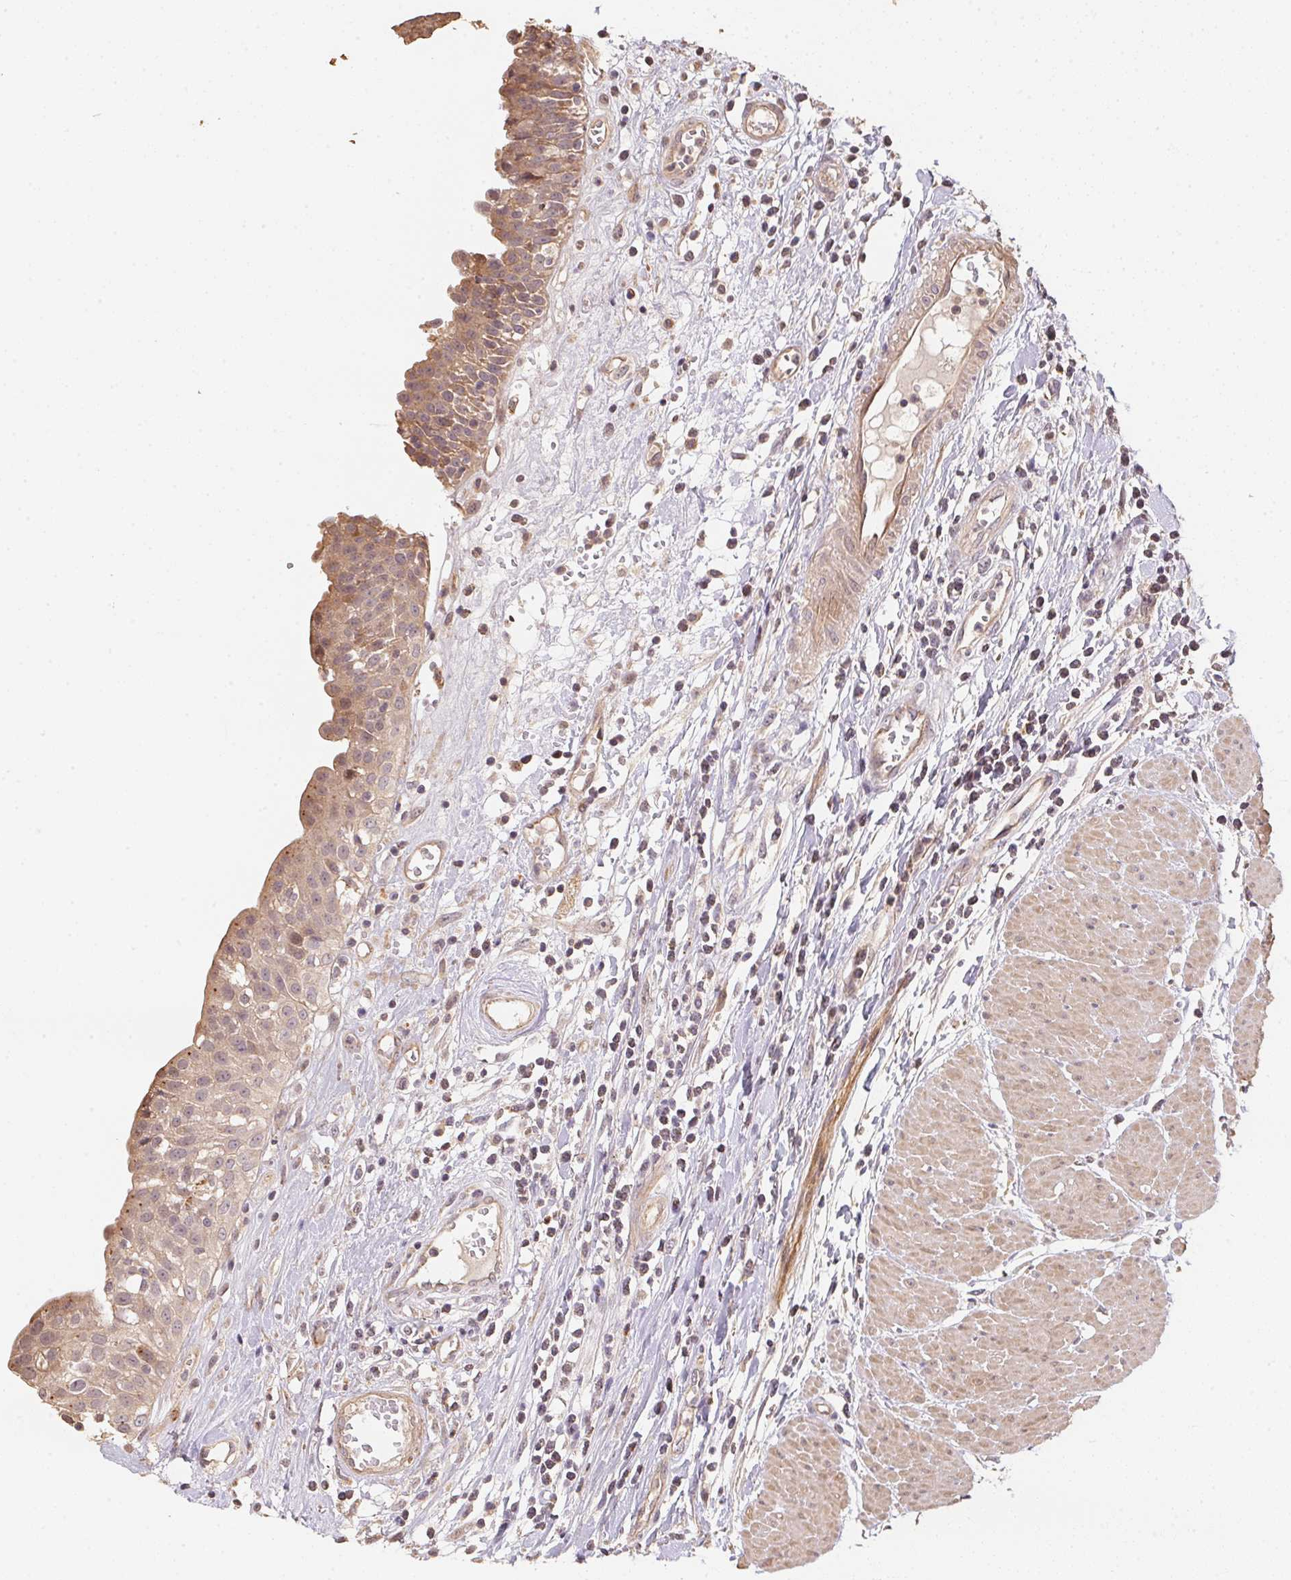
{"staining": {"intensity": "weak", "quantity": "25%-75%", "location": "cytoplasmic/membranous"}, "tissue": "urinary bladder", "cell_type": "Urothelial cells", "image_type": "normal", "snomed": [{"axis": "morphology", "description": "Normal tissue, NOS"}, {"axis": "topography", "description": "Urinary bladder"}], "caption": "High-power microscopy captured an immunohistochemistry image of normal urinary bladder, revealing weak cytoplasmic/membranous positivity in approximately 25%-75% of urothelial cells.", "gene": "TMEM222", "patient": {"sex": "male", "age": 64}}